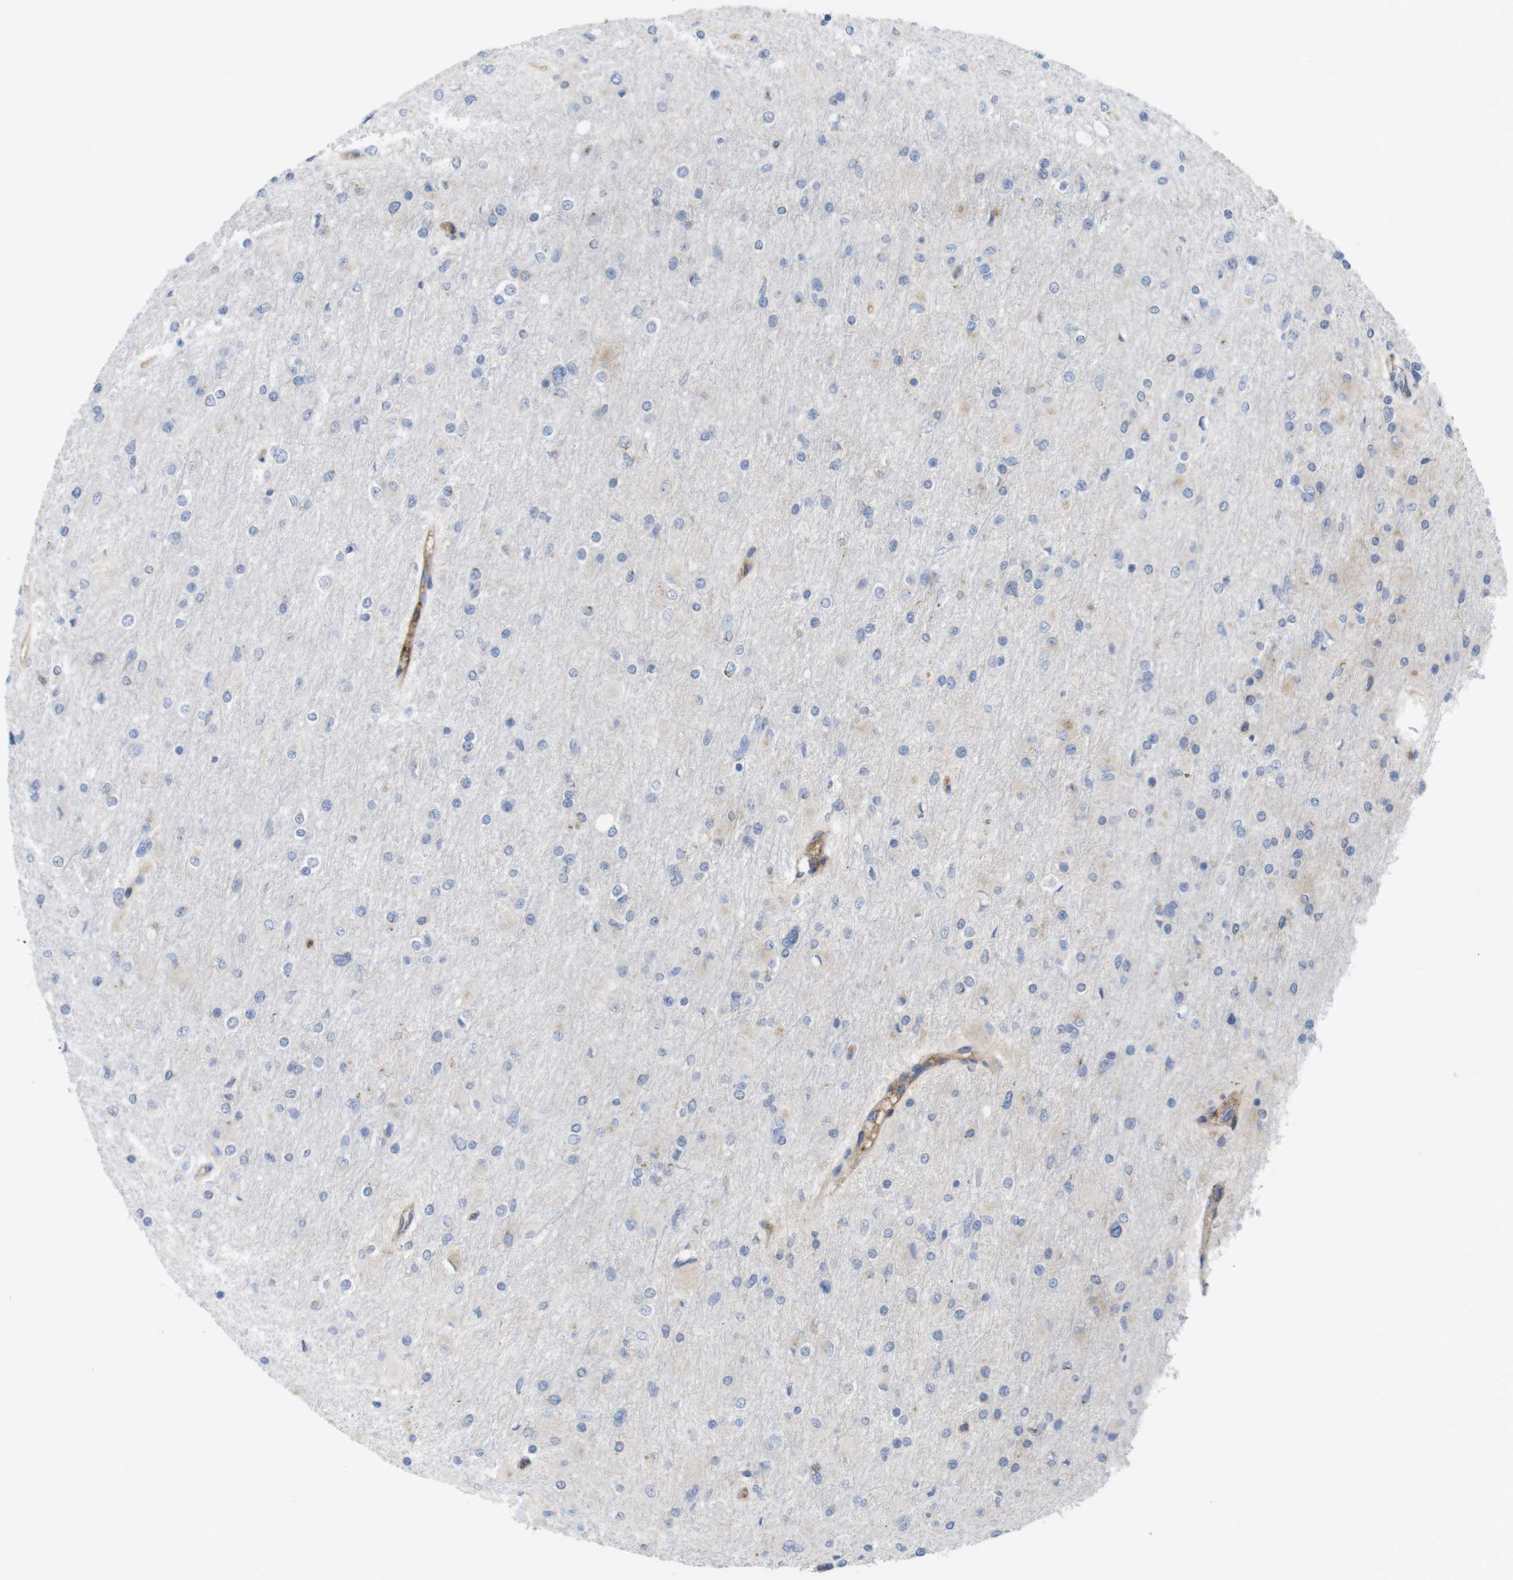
{"staining": {"intensity": "negative", "quantity": "none", "location": "none"}, "tissue": "glioma", "cell_type": "Tumor cells", "image_type": "cancer", "snomed": [{"axis": "morphology", "description": "Glioma, malignant, High grade"}, {"axis": "topography", "description": "Cerebral cortex"}], "caption": "A micrograph of human malignant glioma (high-grade) is negative for staining in tumor cells.", "gene": "CCR6", "patient": {"sex": "female", "age": 36}}